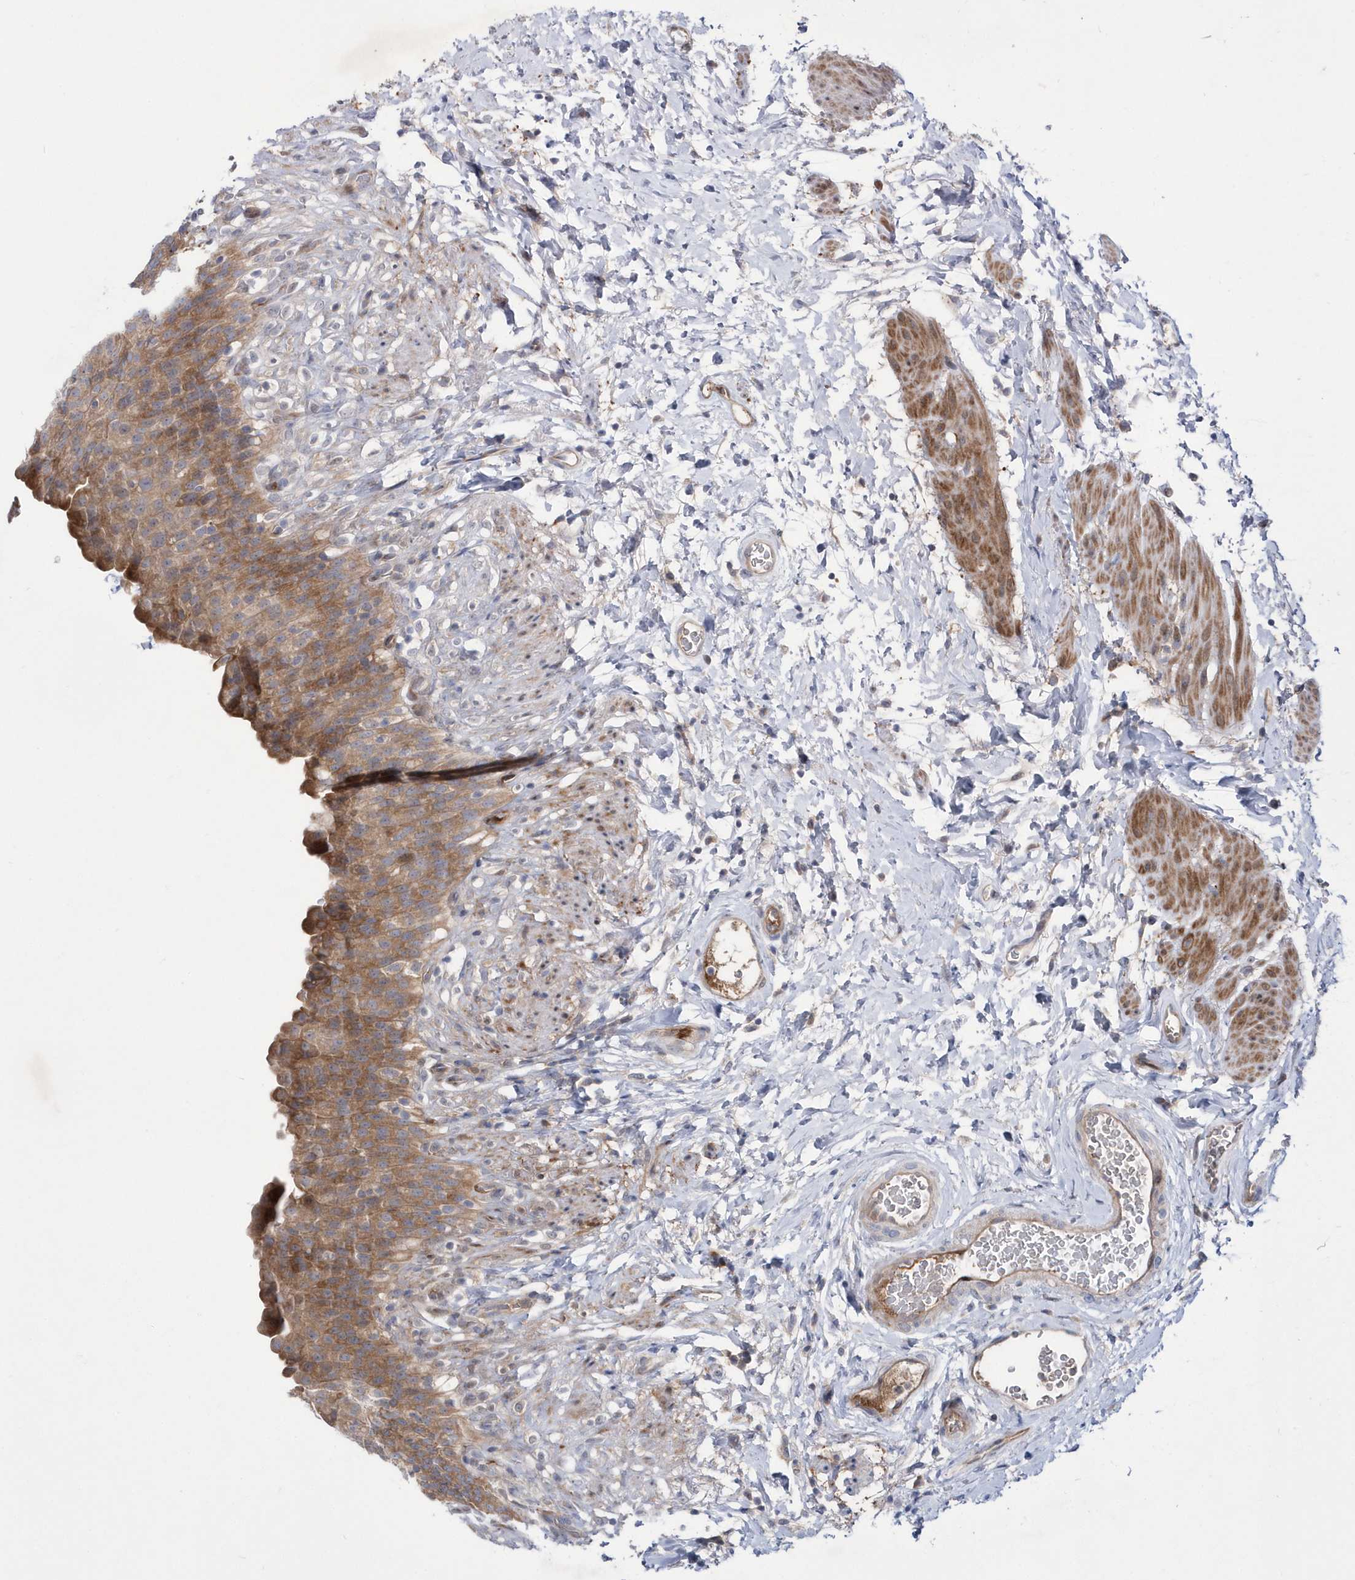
{"staining": {"intensity": "moderate", "quantity": ">75%", "location": "cytoplasmic/membranous"}, "tissue": "urinary bladder", "cell_type": "Urothelial cells", "image_type": "normal", "snomed": [{"axis": "morphology", "description": "Normal tissue, NOS"}, {"axis": "topography", "description": "Urinary bladder"}], "caption": "IHC staining of unremarkable urinary bladder, which demonstrates medium levels of moderate cytoplasmic/membranous expression in approximately >75% of urothelial cells indicating moderate cytoplasmic/membranous protein staining. The staining was performed using DAB (3,3'-diaminobenzidine) (brown) for protein detection and nuclei were counterstained in hematoxylin (blue).", "gene": "DSPP", "patient": {"sex": "female", "age": 79}}